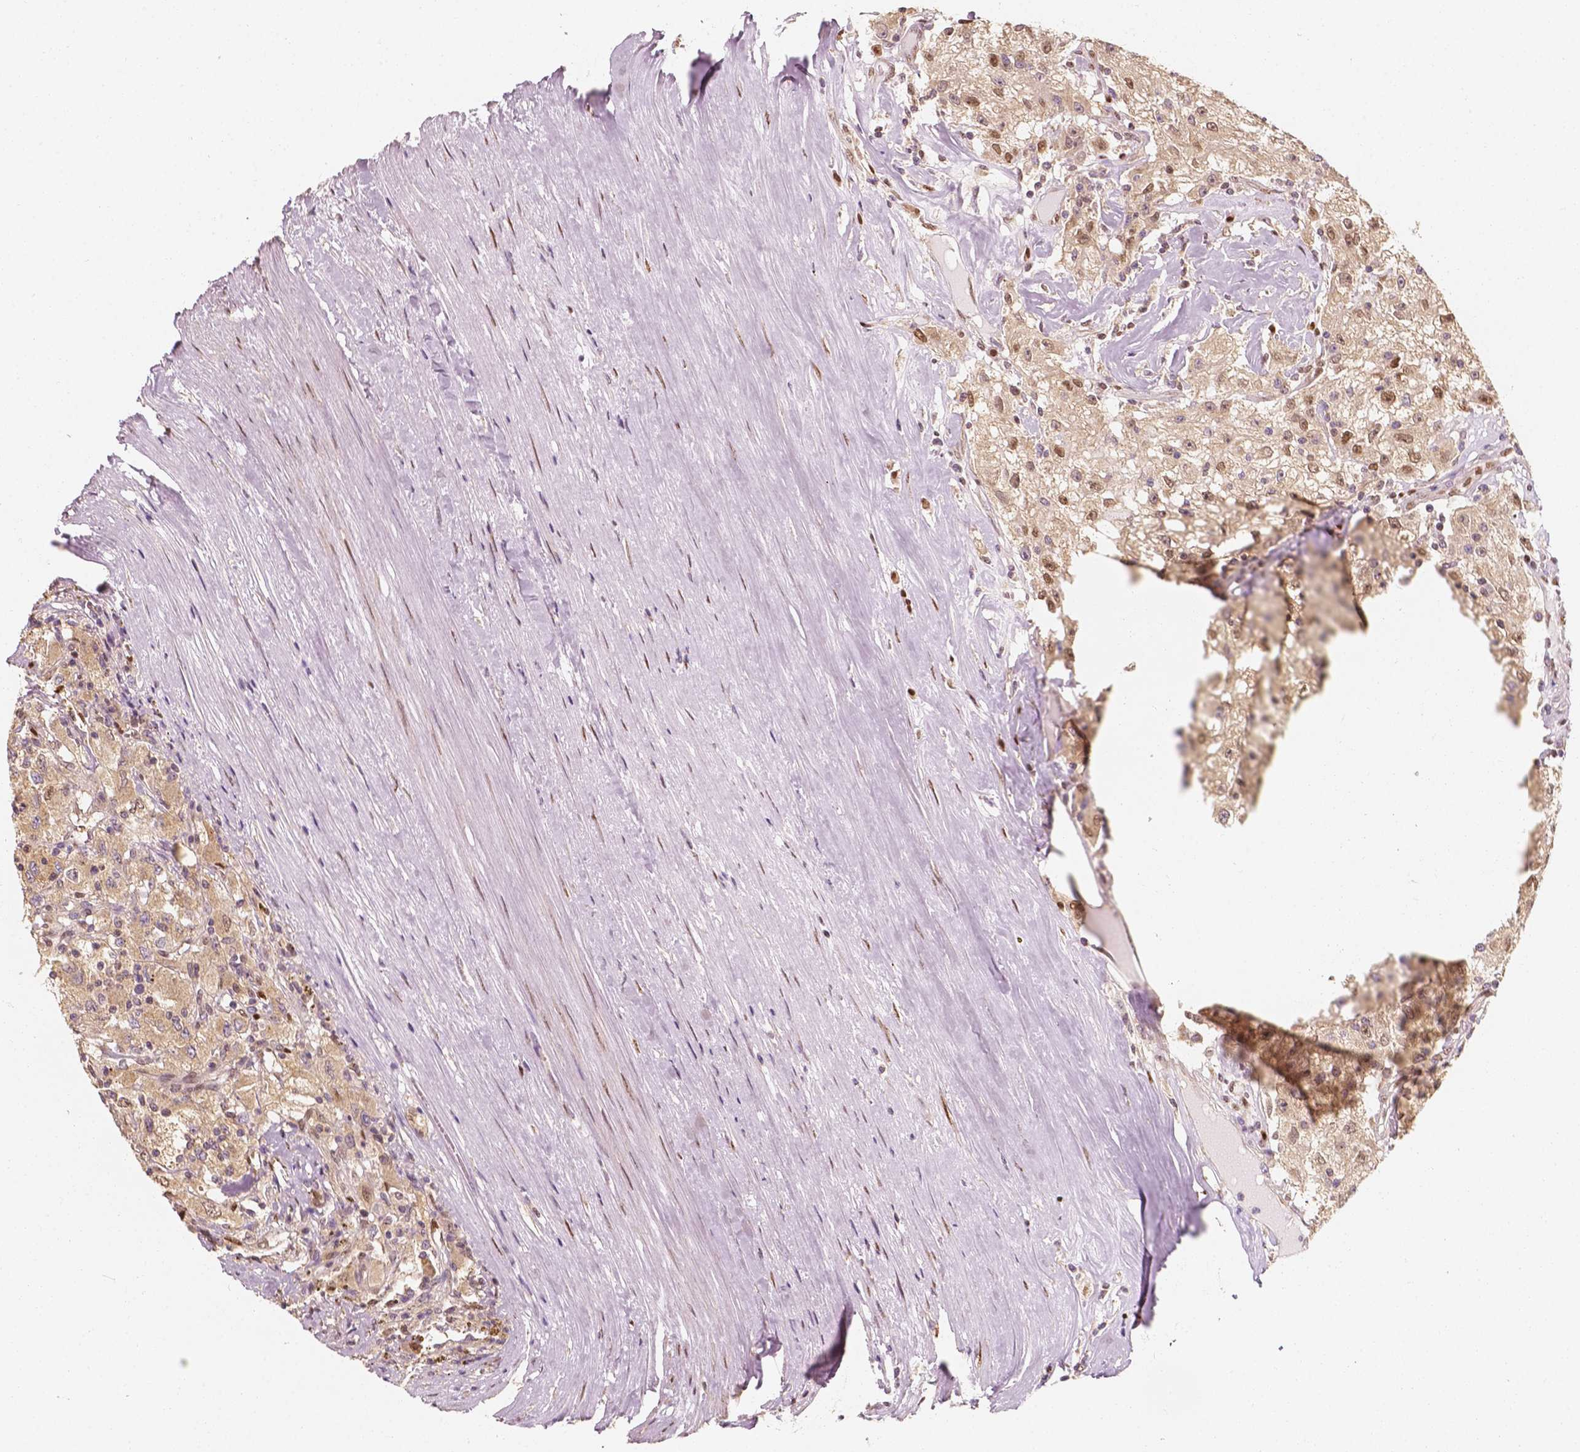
{"staining": {"intensity": "moderate", "quantity": "<25%", "location": "cytoplasmic/membranous,nuclear"}, "tissue": "renal cancer", "cell_type": "Tumor cells", "image_type": "cancer", "snomed": [{"axis": "morphology", "description": "Adenocarcinoma, NOS"}, {"axis": "topography", "description": "Kidney"}], "caption": "Immunohistochemistry (IHC) staining of renal adenocarcinoma, which displays low levels of moderate cytoplasmic/membranous and nuclear positivity in approximately <25% of tumor cells indicating moderate cytoplasmic/membranous and nuclear protein positivity. The staining was performed using DAB (brown) for protein detection and nuclei were counterstained in hematoxylin (blue).", "gene": "TBC1D17", "patient": {"sex": "female", "age": 67}}